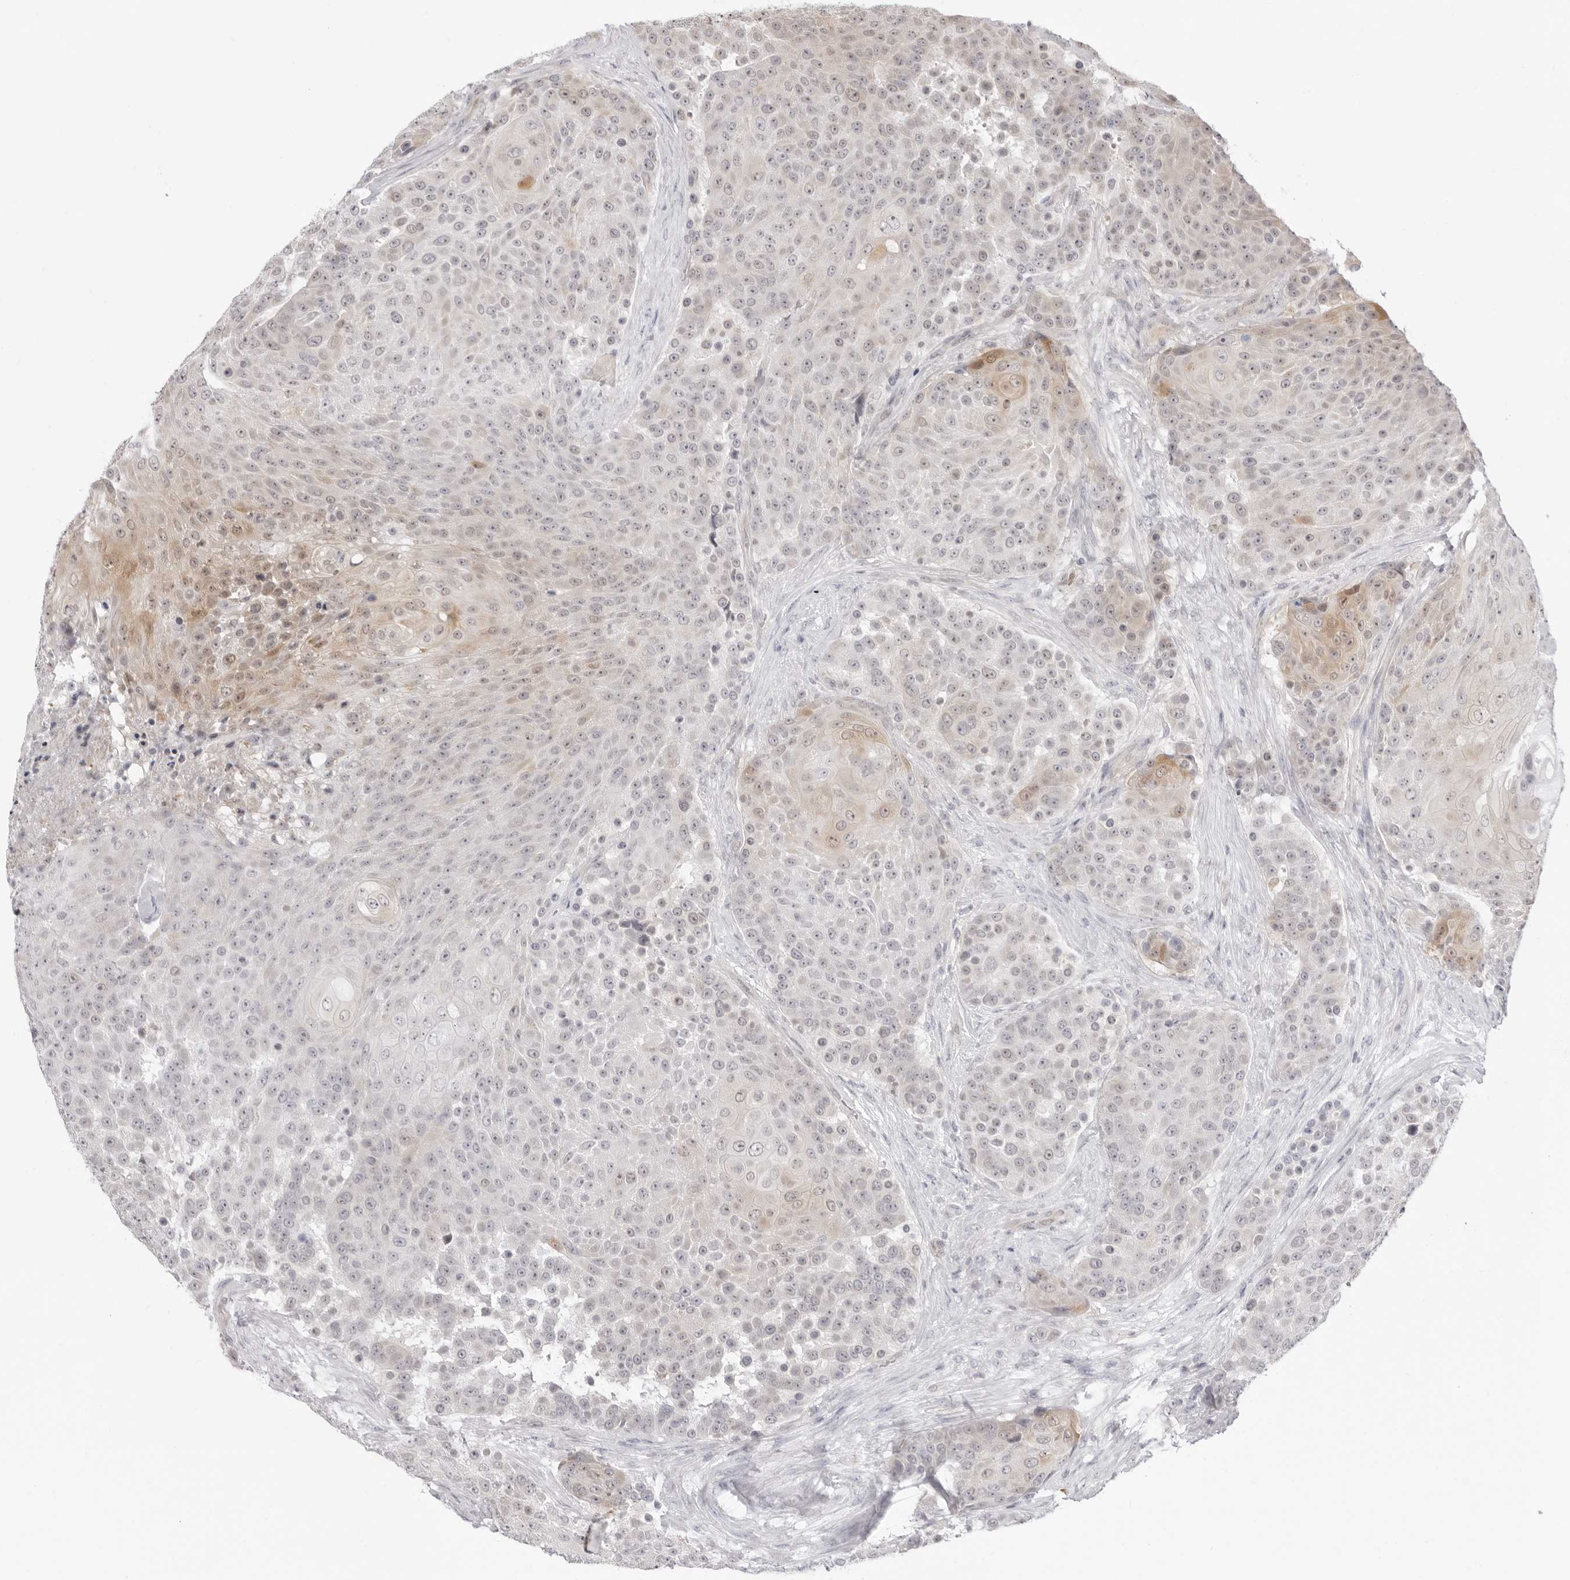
{"staining": {"intensity": "moderate", "quantity": "<25%", "location": "cytoplasmic/membranous"}, "tissue": "urothelial cancer", "cell_type": "Tumor cells", "image_type": "cancer", "snomed": [{"axis": "morphology", "description": "Urothelial carcinoma, High grade"}, {"axis": "topography", "description": "Urinary bladder"}], "caption": "Tumor cells exhibit low levels of moderate cytoplasmic/membranous positivity in about <25% of cells in human urothelial carcinoma (high-grade).", "gene": "FDPS", "patient": {"sex": "female", "age": 63}}